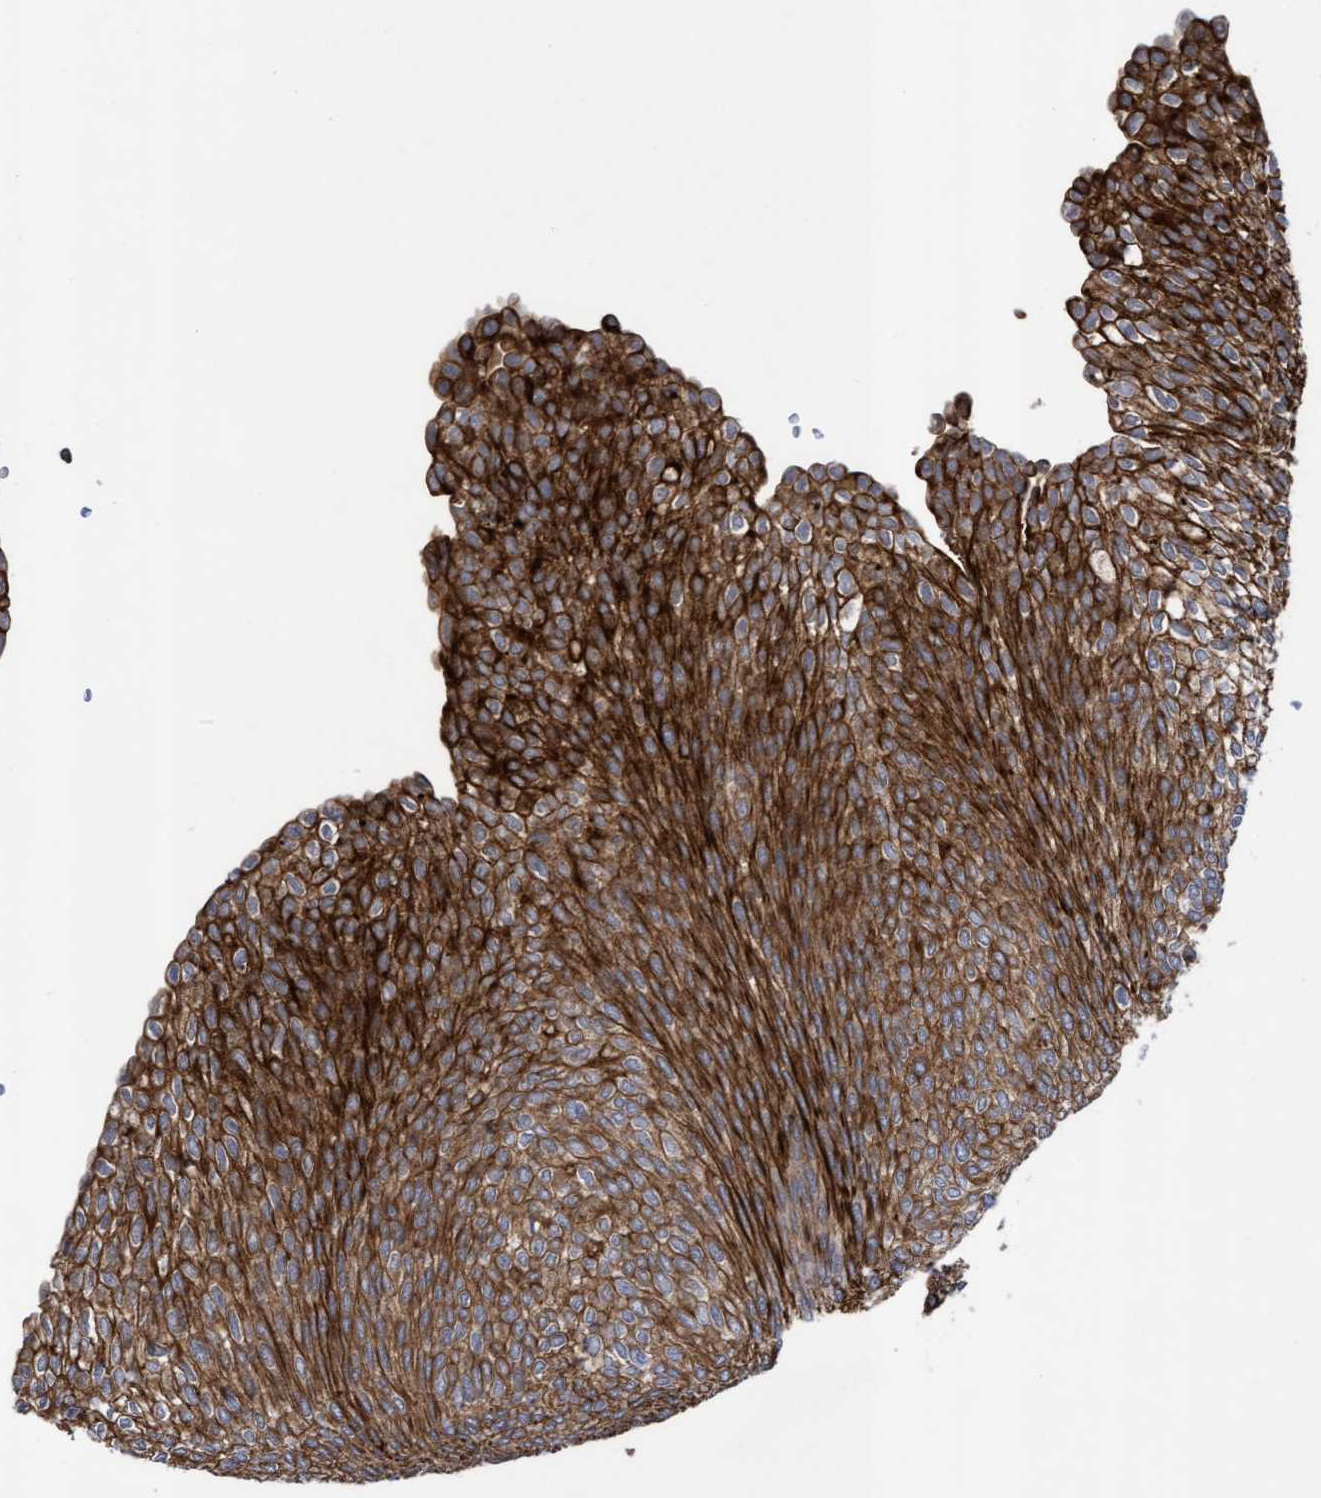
{"staining": {"intensity": "strong", "quantity": ">75%", "location": "cytoplasmic/membranous"}, "tissue": "urothelial cancer", "cell_type": "Tumor cells", "image_type": "cancer", "snomed": [{"axis": "morphology", "description": "Urothelial carcinoma, Low grade"}, {"axis": "topography", "description": "Urinary bladder"}], "caption": "Brown immunohistochemical staining in human urothelial cancer demonstrates strong cytoplasmic/membranous positivity in approximately >75% of tumor cells. (DAB (3,3'-diaminobenzidine) IHC with brightfield microscopy, high magnification).", "gene": "COBL", "patient": {"sex": "female", "age": 79}}